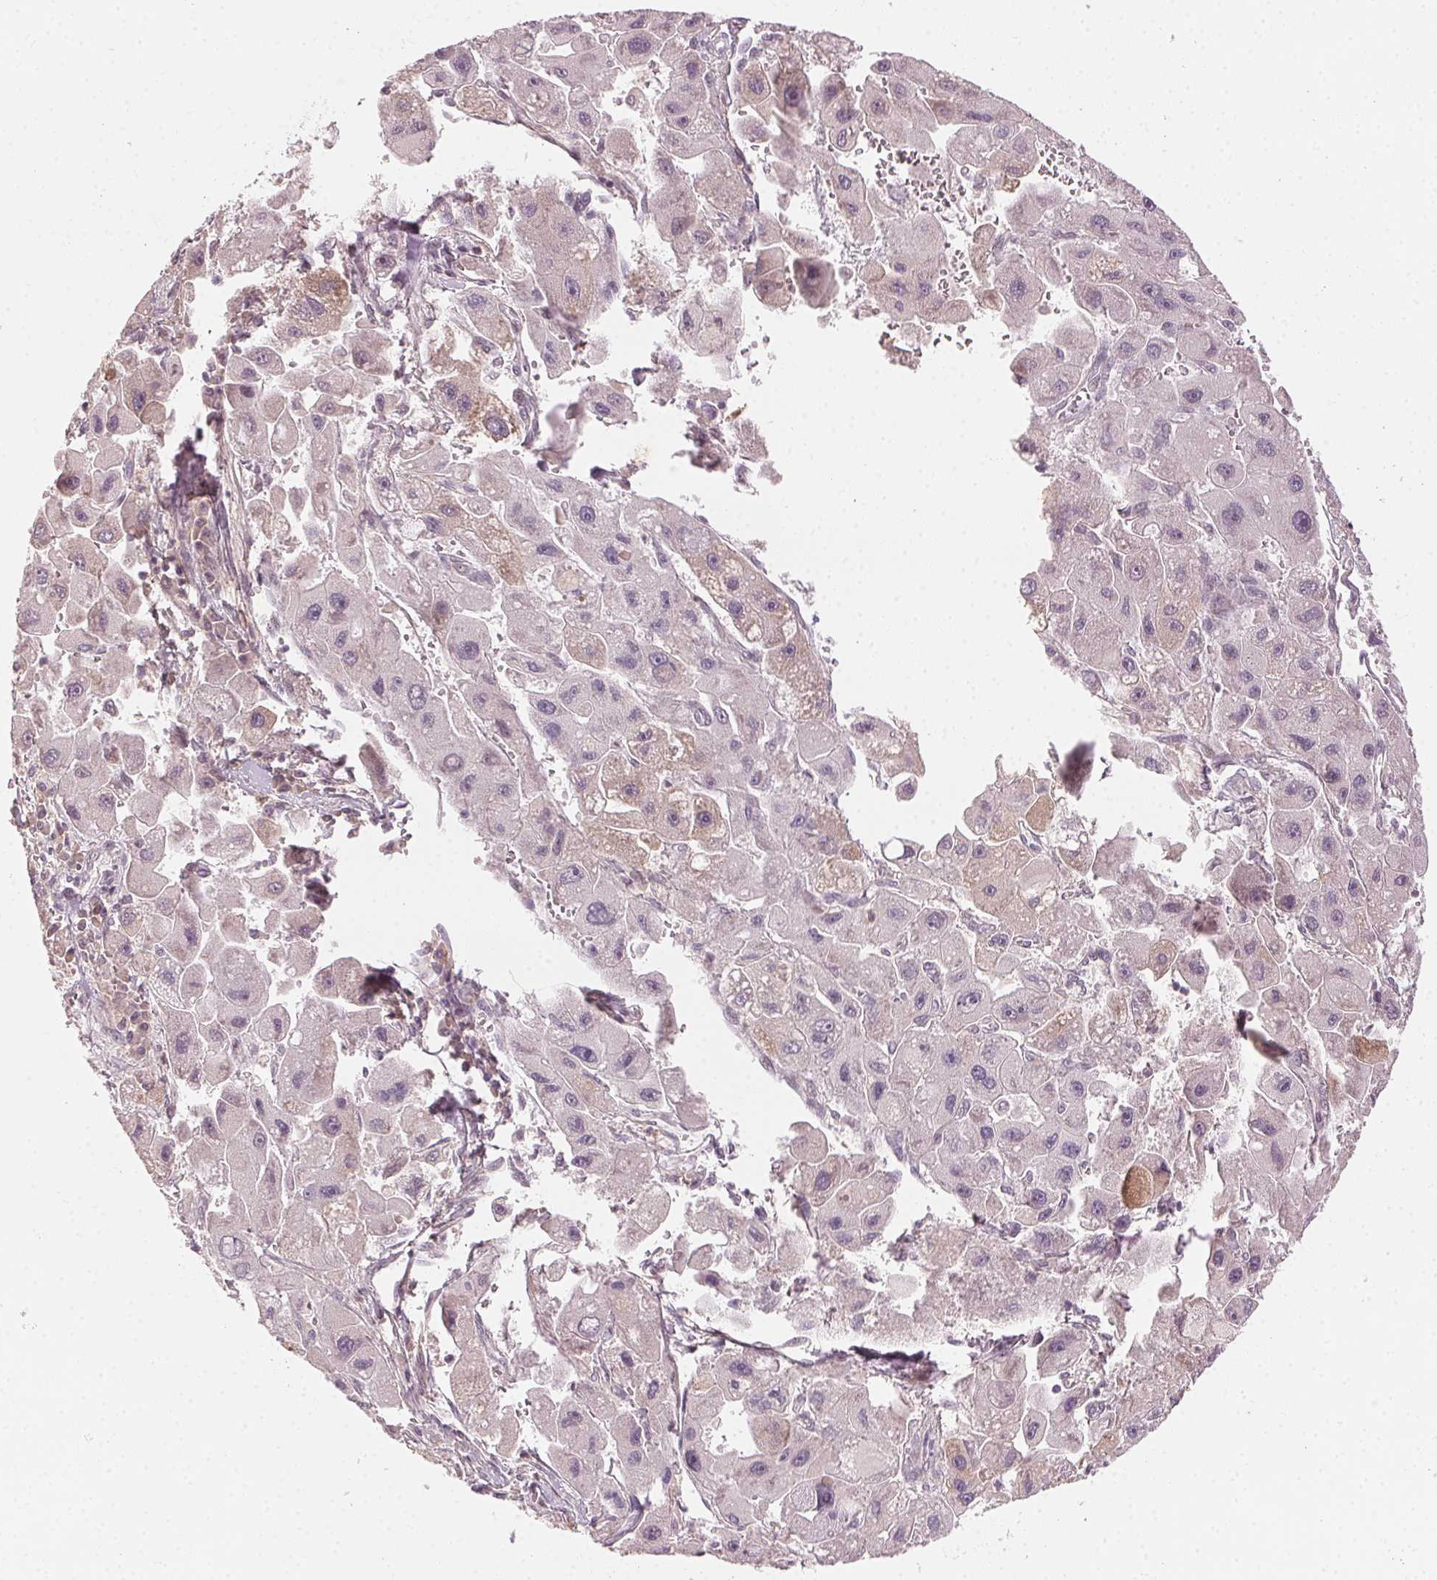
{"staining": {"intensity": "negative", "quantity": "none", "location": "none"}, "tissue": "liver cancer", "cell_type": "Tumor cells", "image_type": "cancer", "snomed": [{"axis": "morphology", "description": "Carcinoma, Hepatocellular, NOS"}, {"axis": "topography", "description": "Liver"}], "caption": "High power microscopy histopathology image of an IHC histopathology image of liver cancer, revealing no significant expression in tumor cells.", "gene": "TUB", "patient": {"sex": "male", "age": 24}}